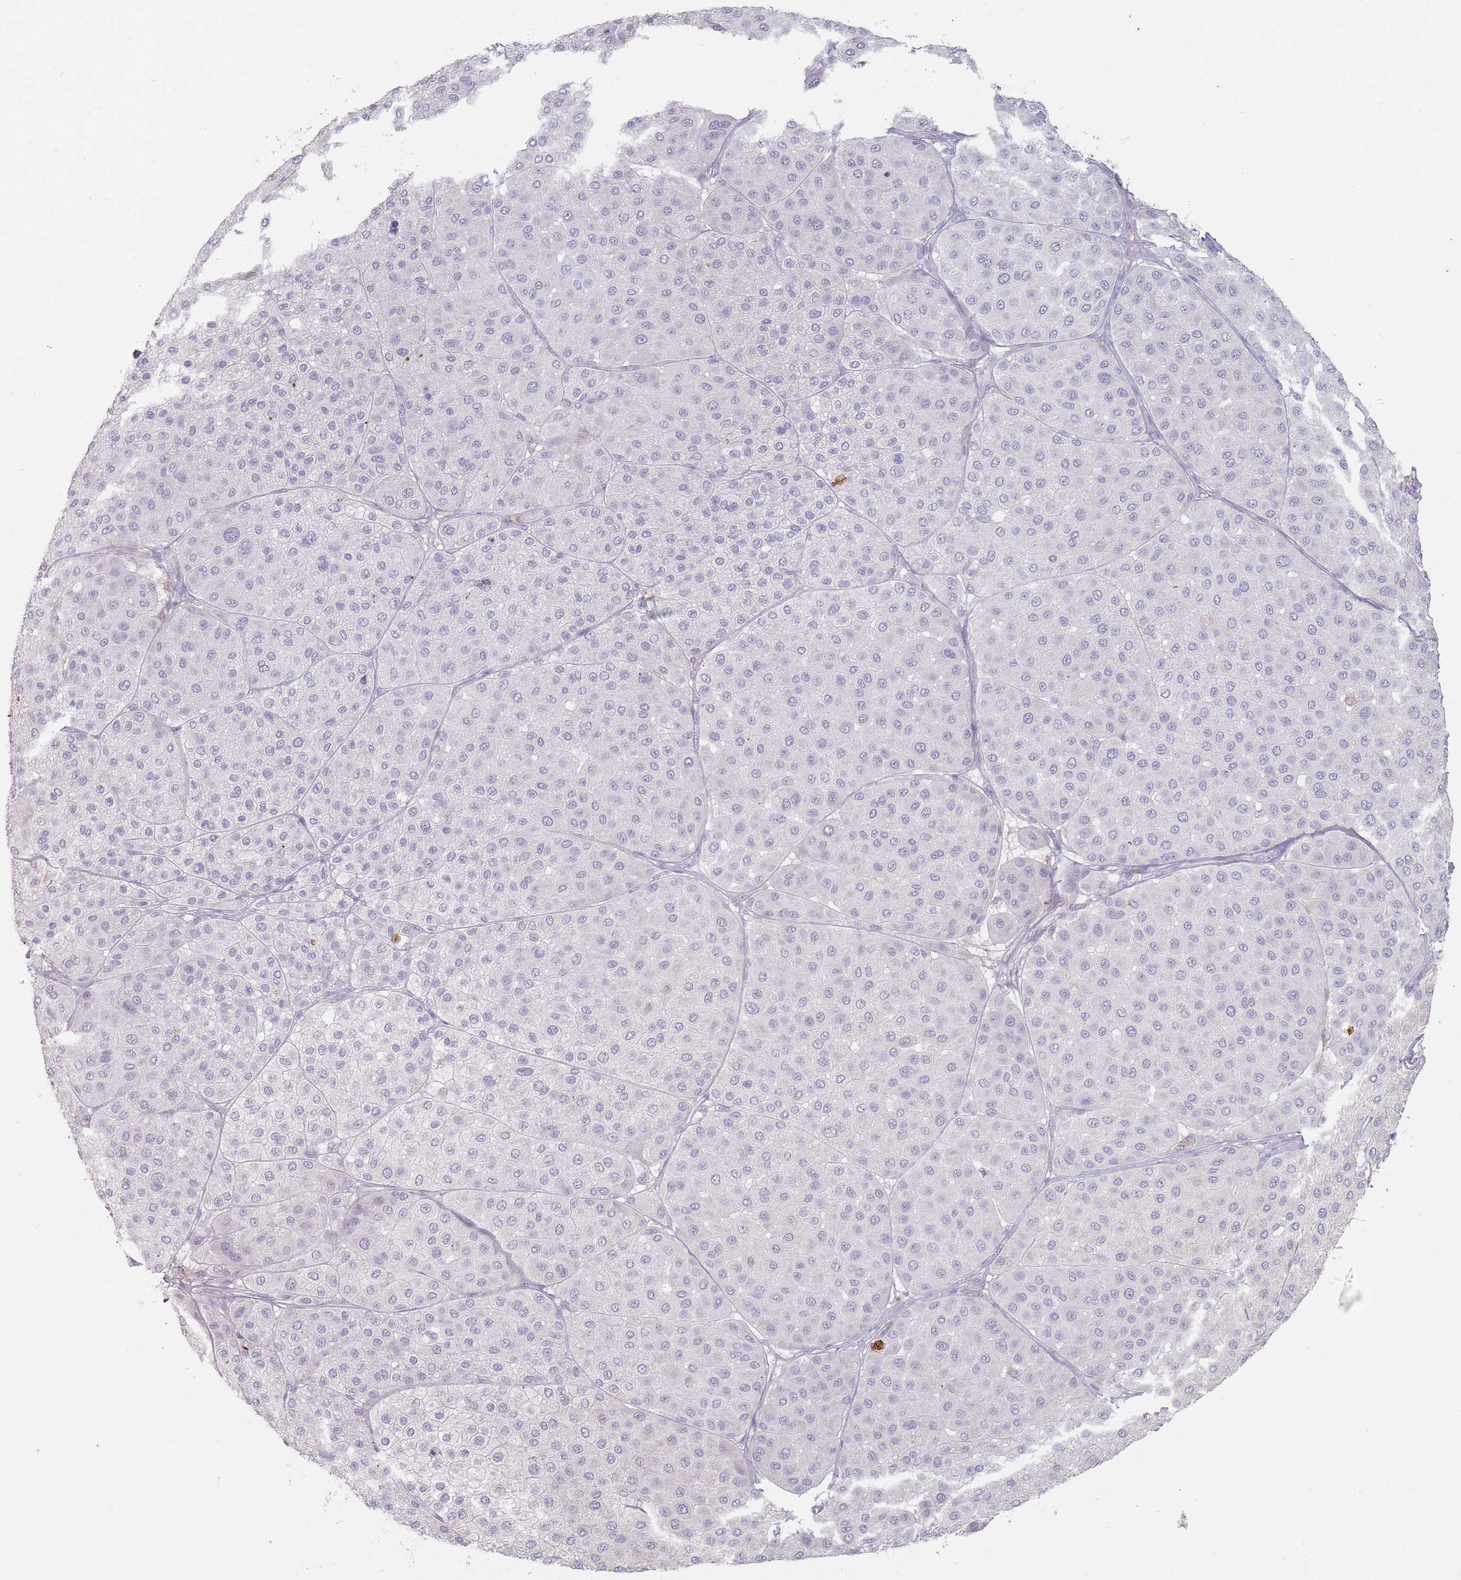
{"staining": {"intensity": "negative", "quantity": "none", "location": "none"}, "tissue": "melanoma", "cell_type": "Tumor cells", "image_type": "cancer", "snomed": [{"axis": "morphology", "description": "Malignant melanoma, Metastatic site"}, {"axis": "topography", "description": "Smooth muscle"}], "caption": "IHC of malignant melanoma (metastatic site) displays no expression in tumor cells.", "gene": "DXO", "patient": {"sex": "male", "age": 41}}